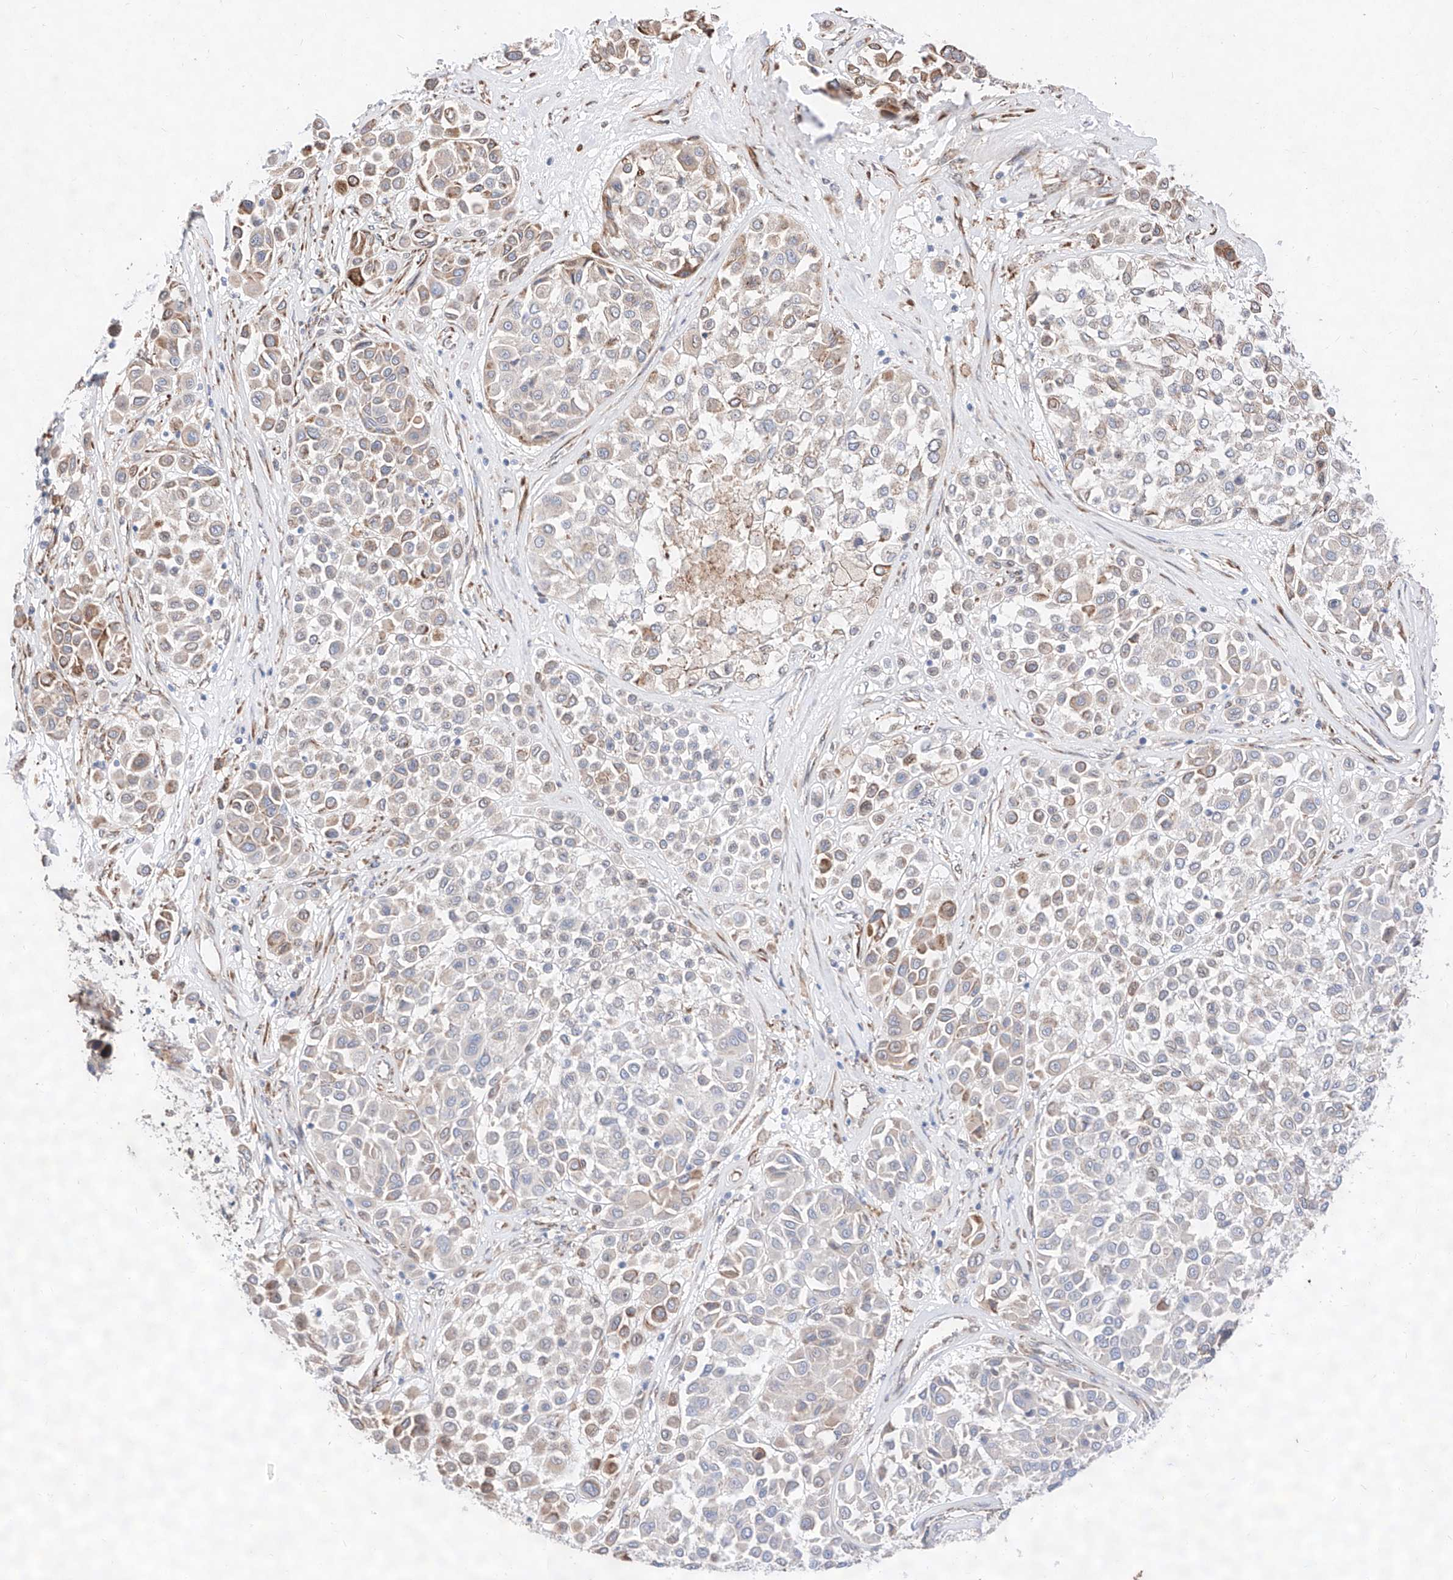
{"staining": {"intensity": "weak", "quantity": "<25%", "location": "cytoplasmic/membranous"}, "tissue": "melanoma", "cell_type": "Tumor cells", "image_type": "cancer", "snomed": [{"axis": "morphology", "description": "Malignant melanoma, Metastatic site"}, {"axis": "topography", "description": "Soft tissue"}], "caption": "IHC of malignant melanoma (metastatic site) reveals no expression in tumor cells.", "gene": "ATP9B", "patient": {"sex": "male", "age": 41}}